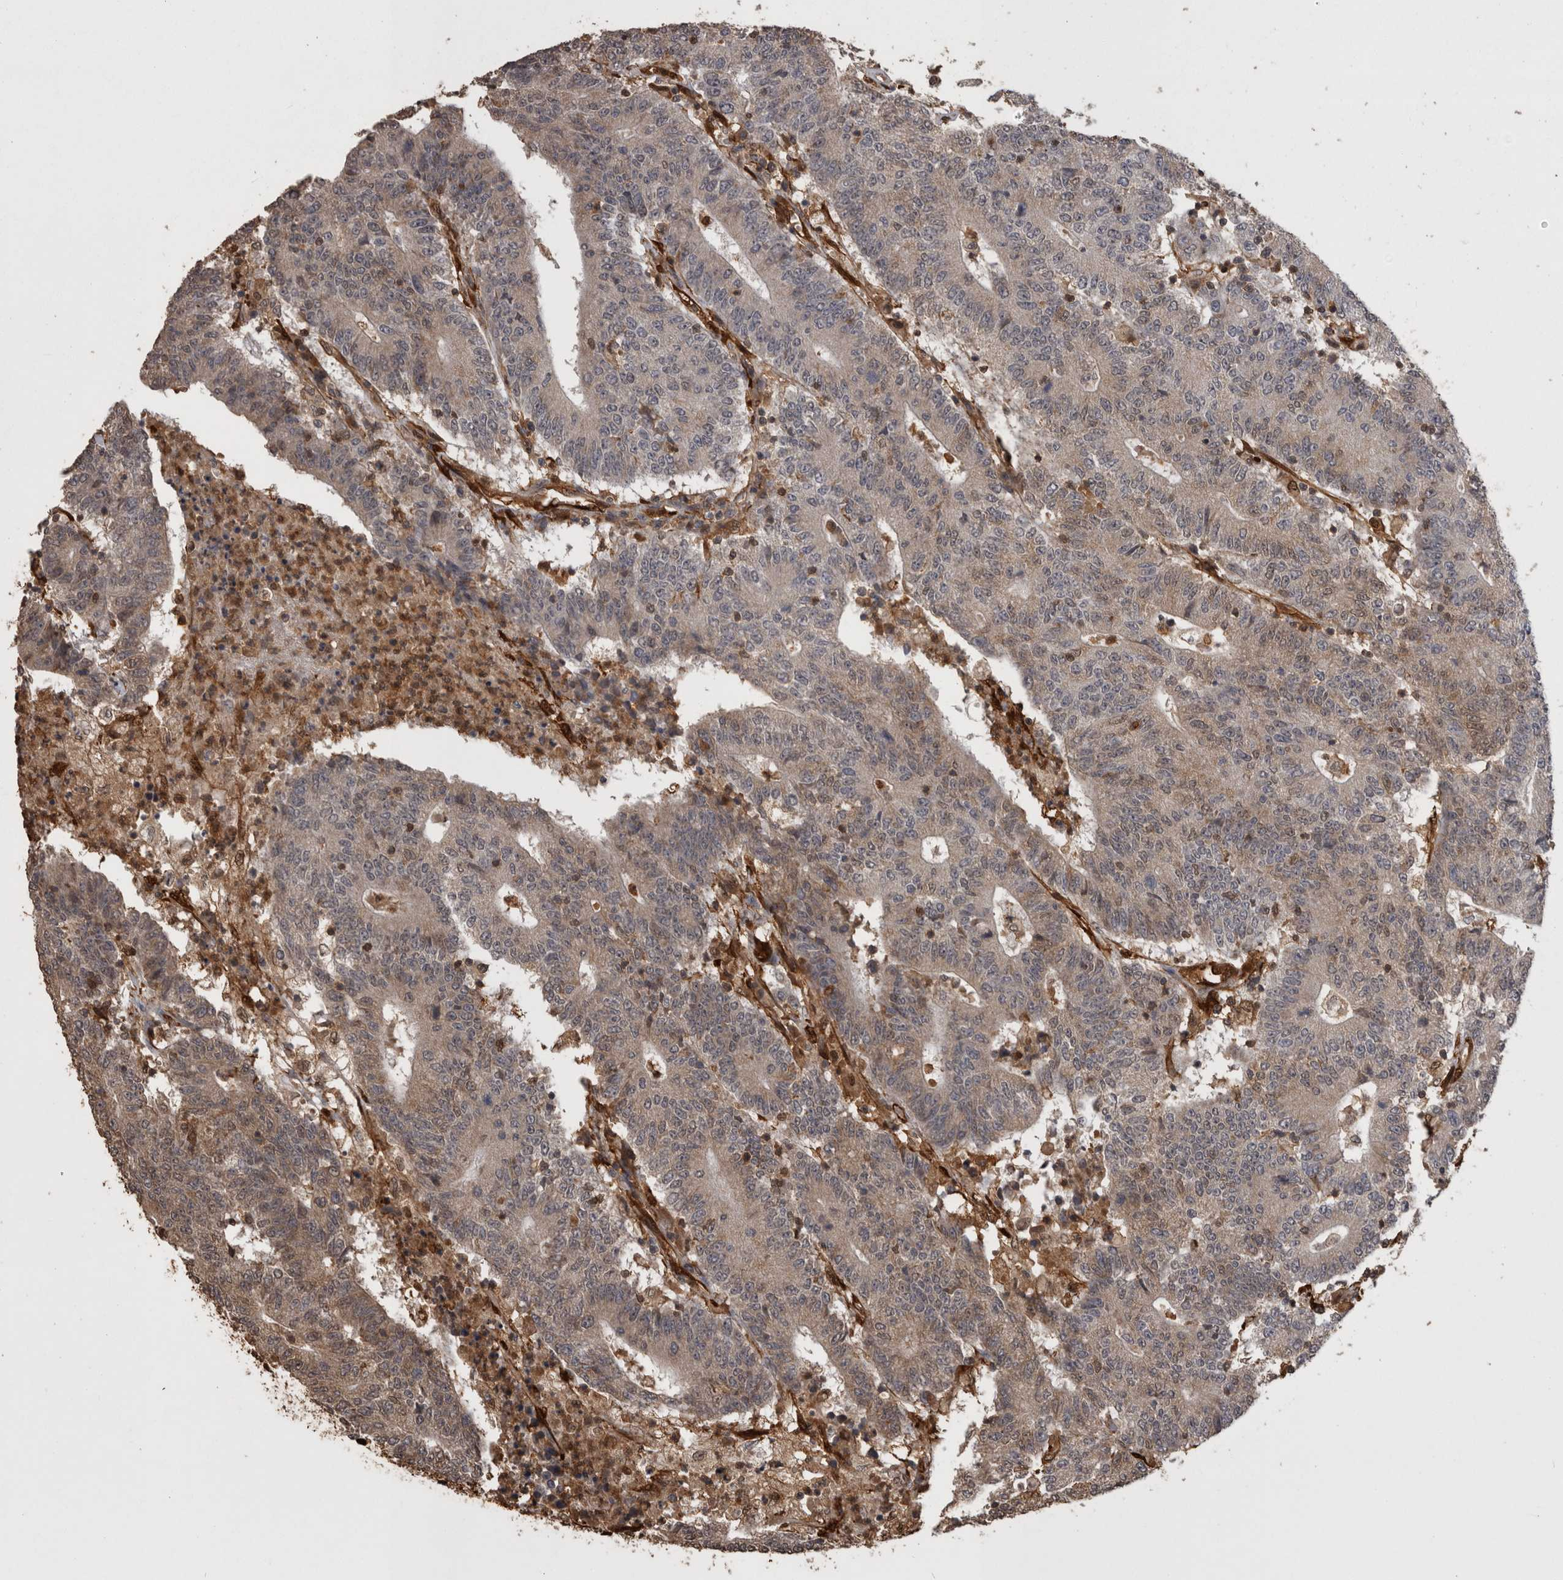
{"staining": {"intensity": "weak", "quantity": "<25%", "location": "cytoplasmic/membranous"}, "tissue": "colorectal cancer", "cell_type": "Tumor cells", "image_type": "cancer", "snomed": [{"axis": "morphology", "description": "Normal tissue, NOS"}, {"axis": "morphology", "description": "Adenocarcinoma, NOS"}, {"axis": "topography", "description": "Colon"}], "caption": "A photomicrograph of human colorectal cancer is negative for staining in tumor cells. (DAB (3,3'-diaminobenzidine) IHC with hematoxylin counter stain).", "gene": "LXN", "patient": {"sex": "female", "age": 75}}